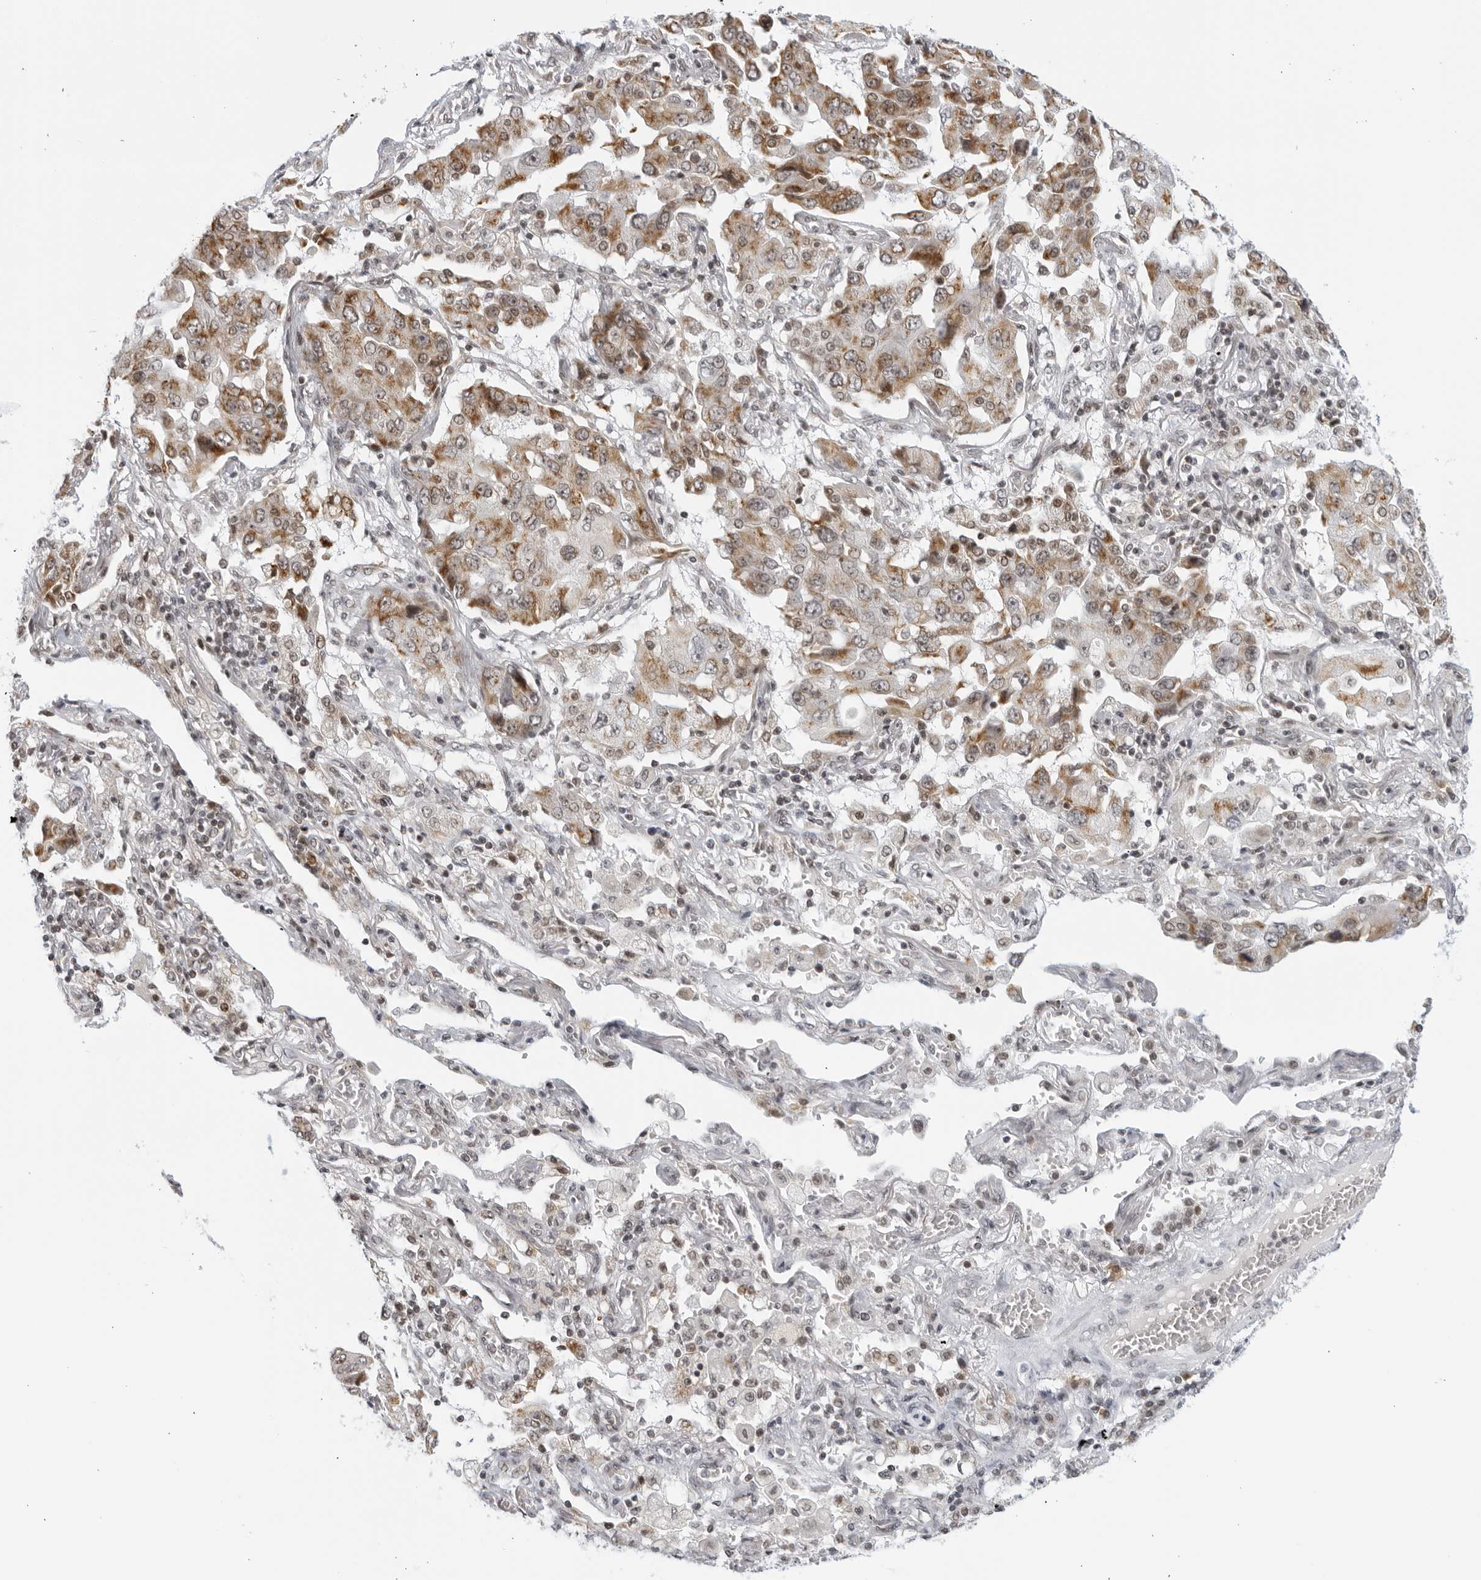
{"staining": {"intensity": "moderate", "quantity": ">75%", "location": "cytoplasmic/membranous"}, "tissue": "lung cancer", "cell_type": "Tumor cells", "image_type": "cancer", "snomed": [{"axis": "morphology", "description": "Adenocarcinoma, NOS"}, {"axis": "topography", "description": "Lung"}], "caption": "Tumor cells display medium levels of moderate cytoplasmic/membranous staining in approximately >75% of cells in lung cancer.", "gene": "RAB11FIP3", "patient": {"sex": "female", "age": 65}}